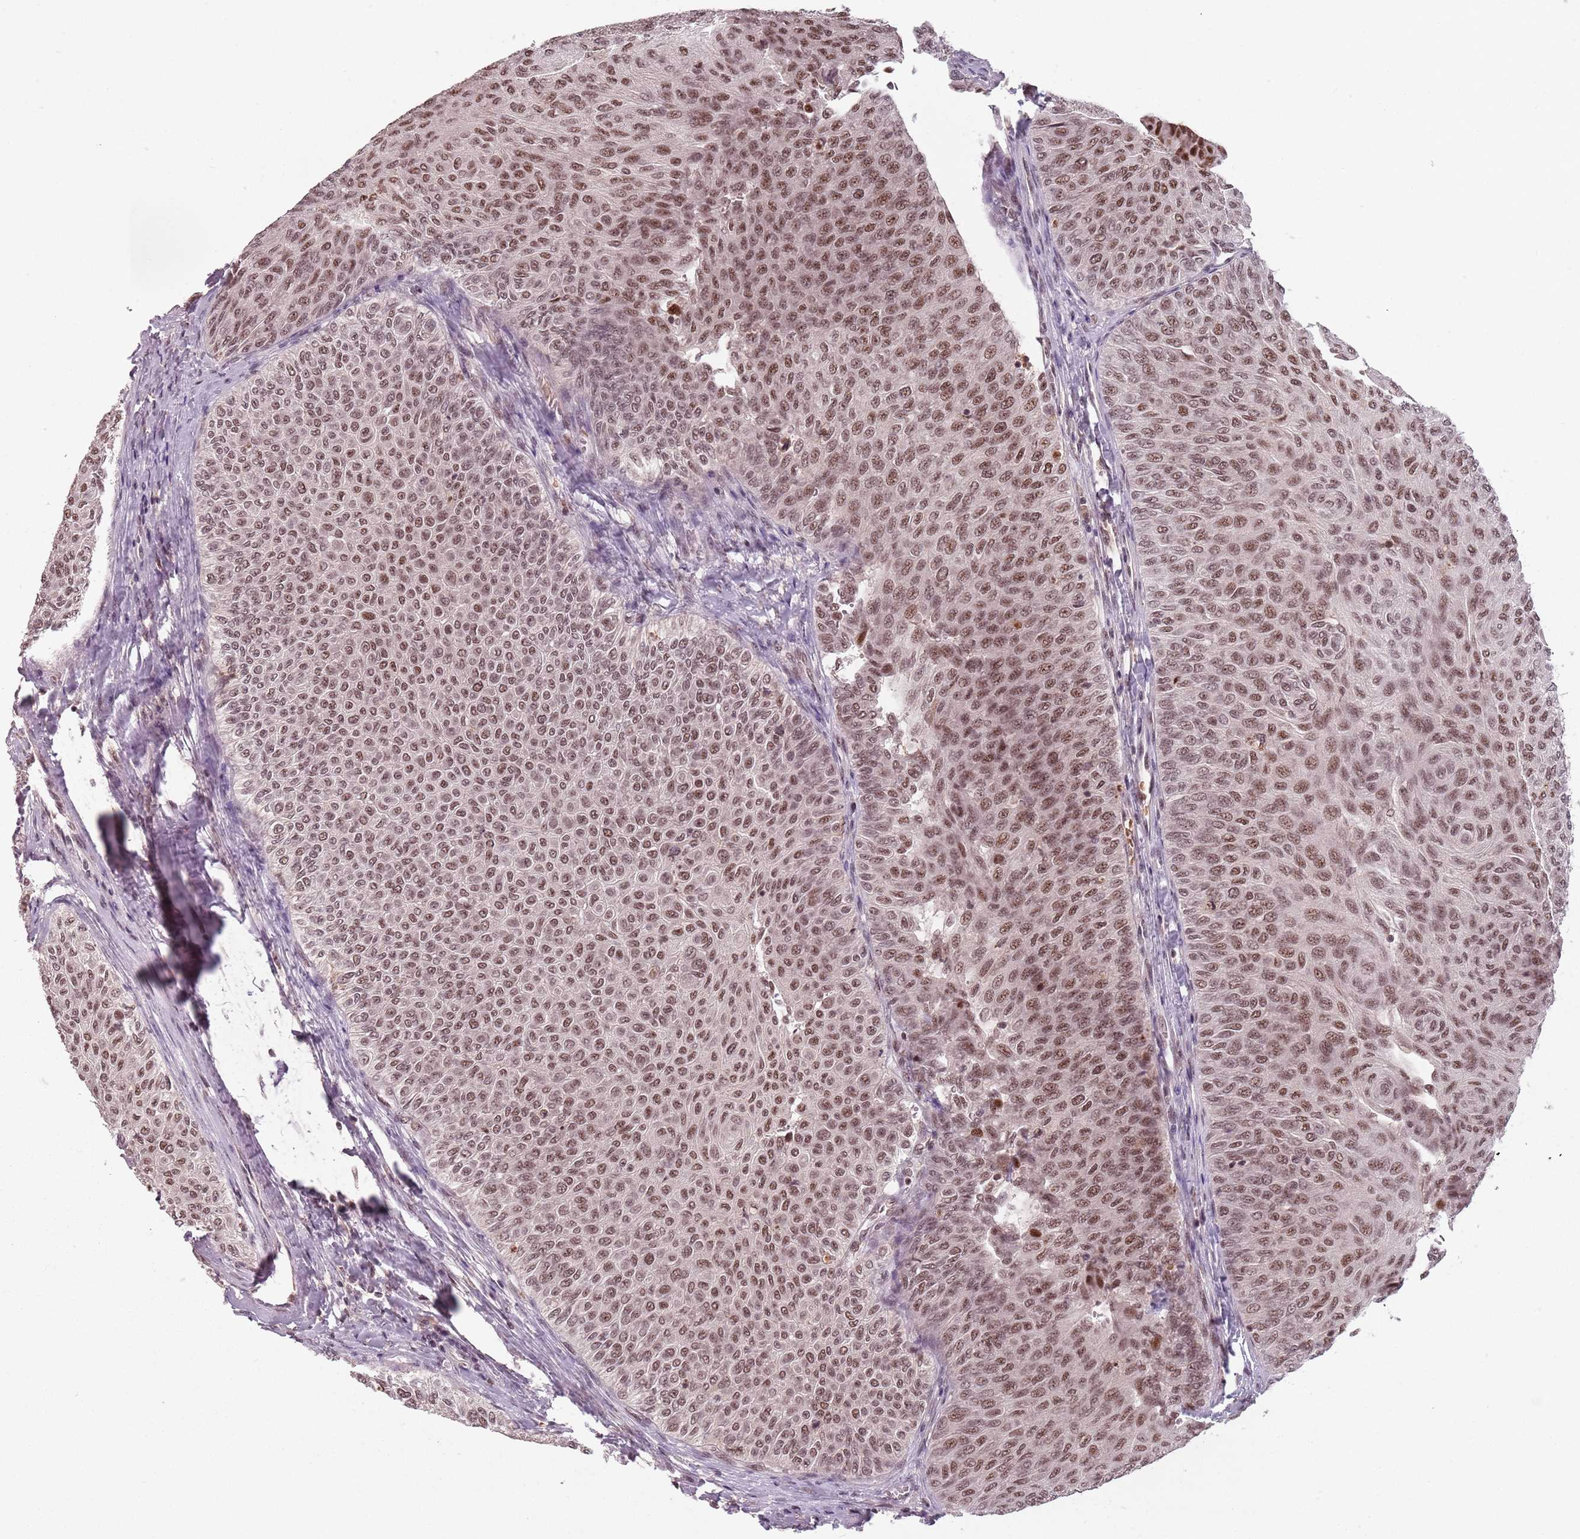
{"staining": {"intensity": "moderate", "quantity": ">75%", "location": "nuclear"}, "tissue": "urothelial cancer", "cell_type": "Tumor cells", "image_type": "cancer", "snomed": [{"axis": "morphology", "description": "Urothelial carcinoma, Low grade"}, {"axis": "topography", "description": "Urinary bladder"}], "caption": "A photomicrograph showing moderate nuclear expression in approximately >75% of tumor cells in urothelial cancer, as visualized by brown immunohistochemical staining.", "gene": "NCBP1", "patient": {"sex": "male", "age": 78}}